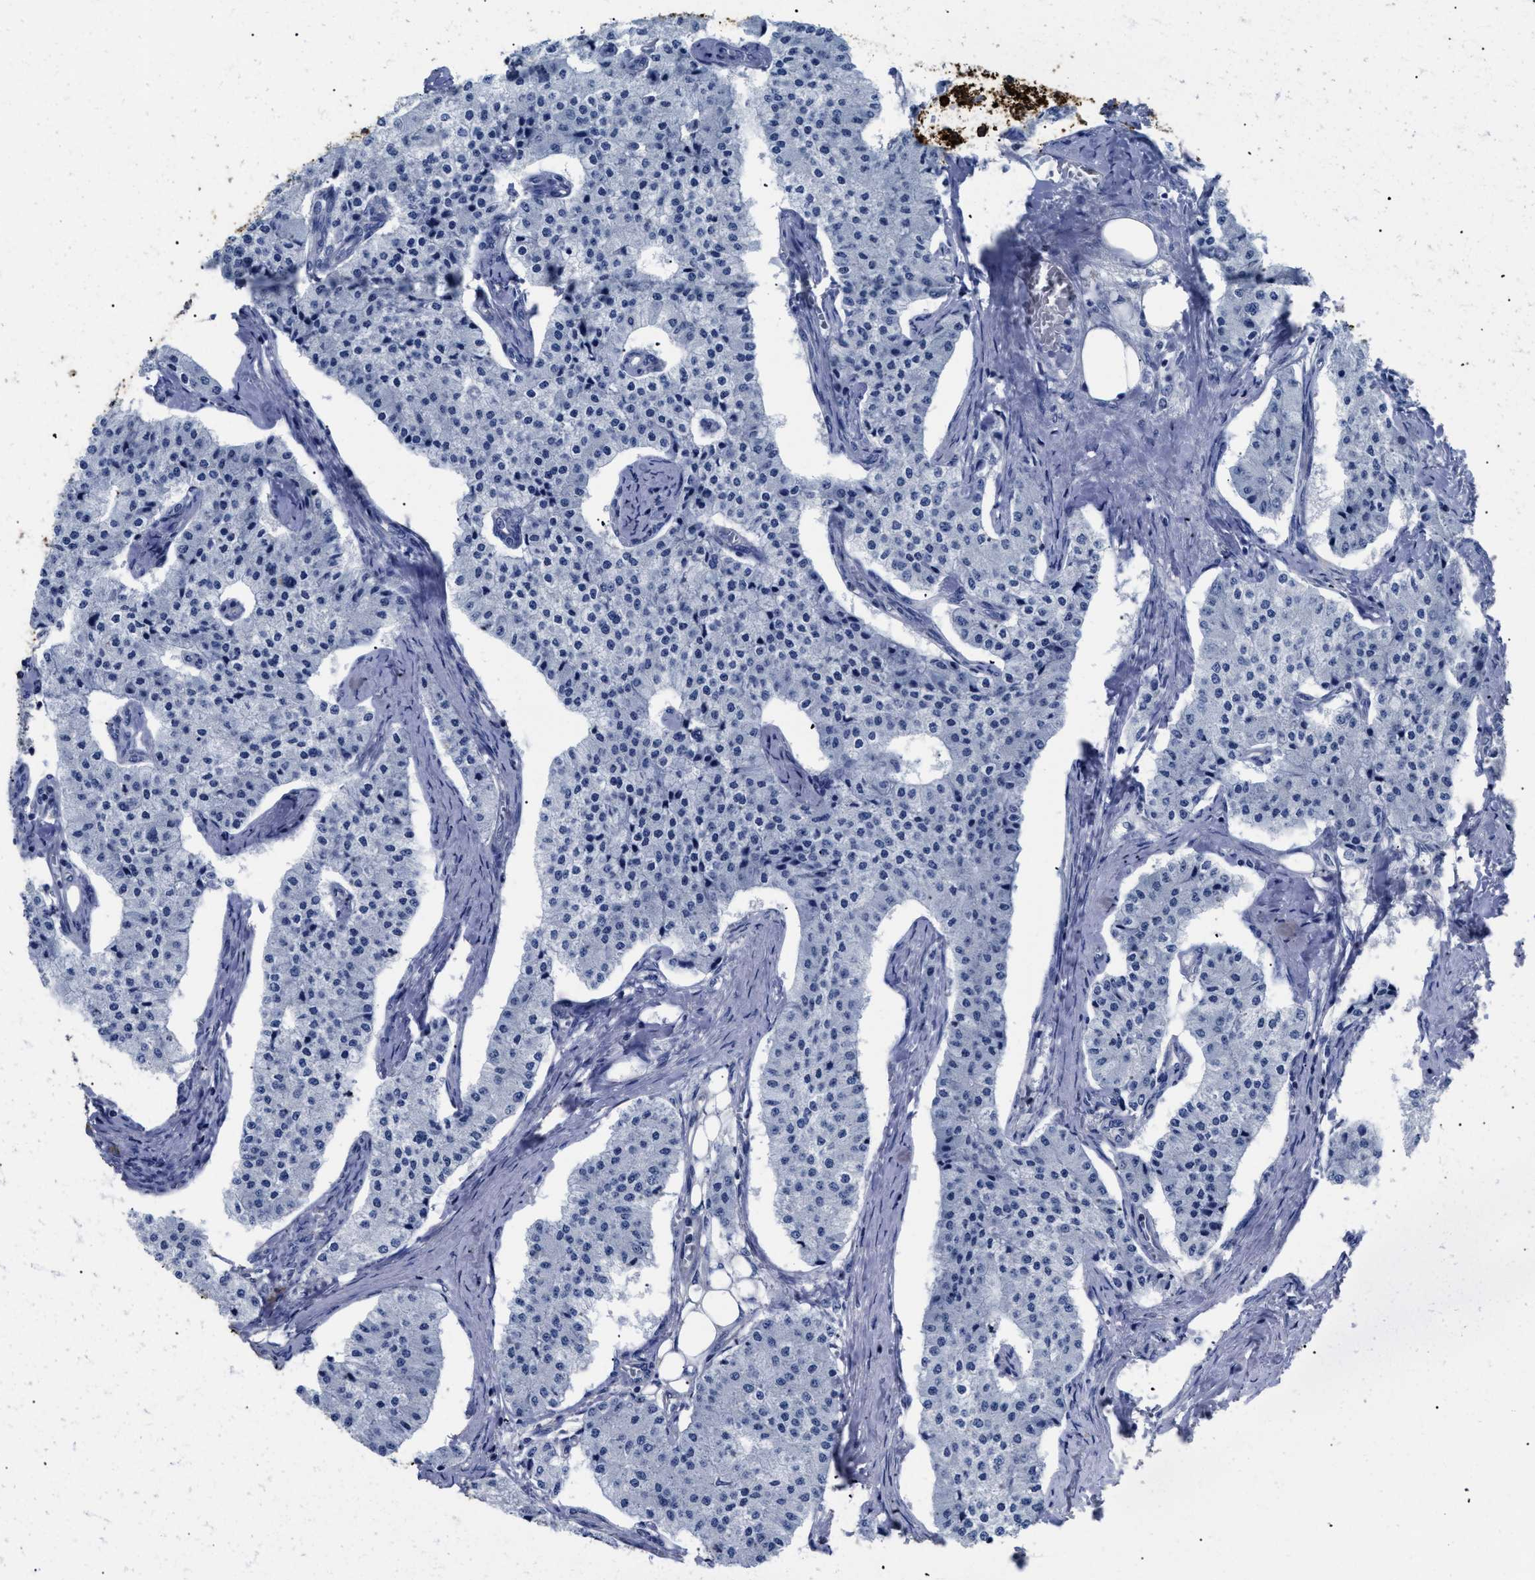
{"staining": {"intensity": "negative", "quantity": "none", "location": "none"}, "tissue": "carcinoid", "cell_type": "Tumor cells", "image_type": "cancer", "snomed": [{"axis": "morphology", "description": "Carcinoid, malignant, NOS"}, {"axis": "topography", "description": "Colon"}], "caption": "The IHC histopathology image has no significant staining in tumor cells of carcinoid tissue.", "gene": "DLC1", "patient": {"sex": "female", "age": 52}}